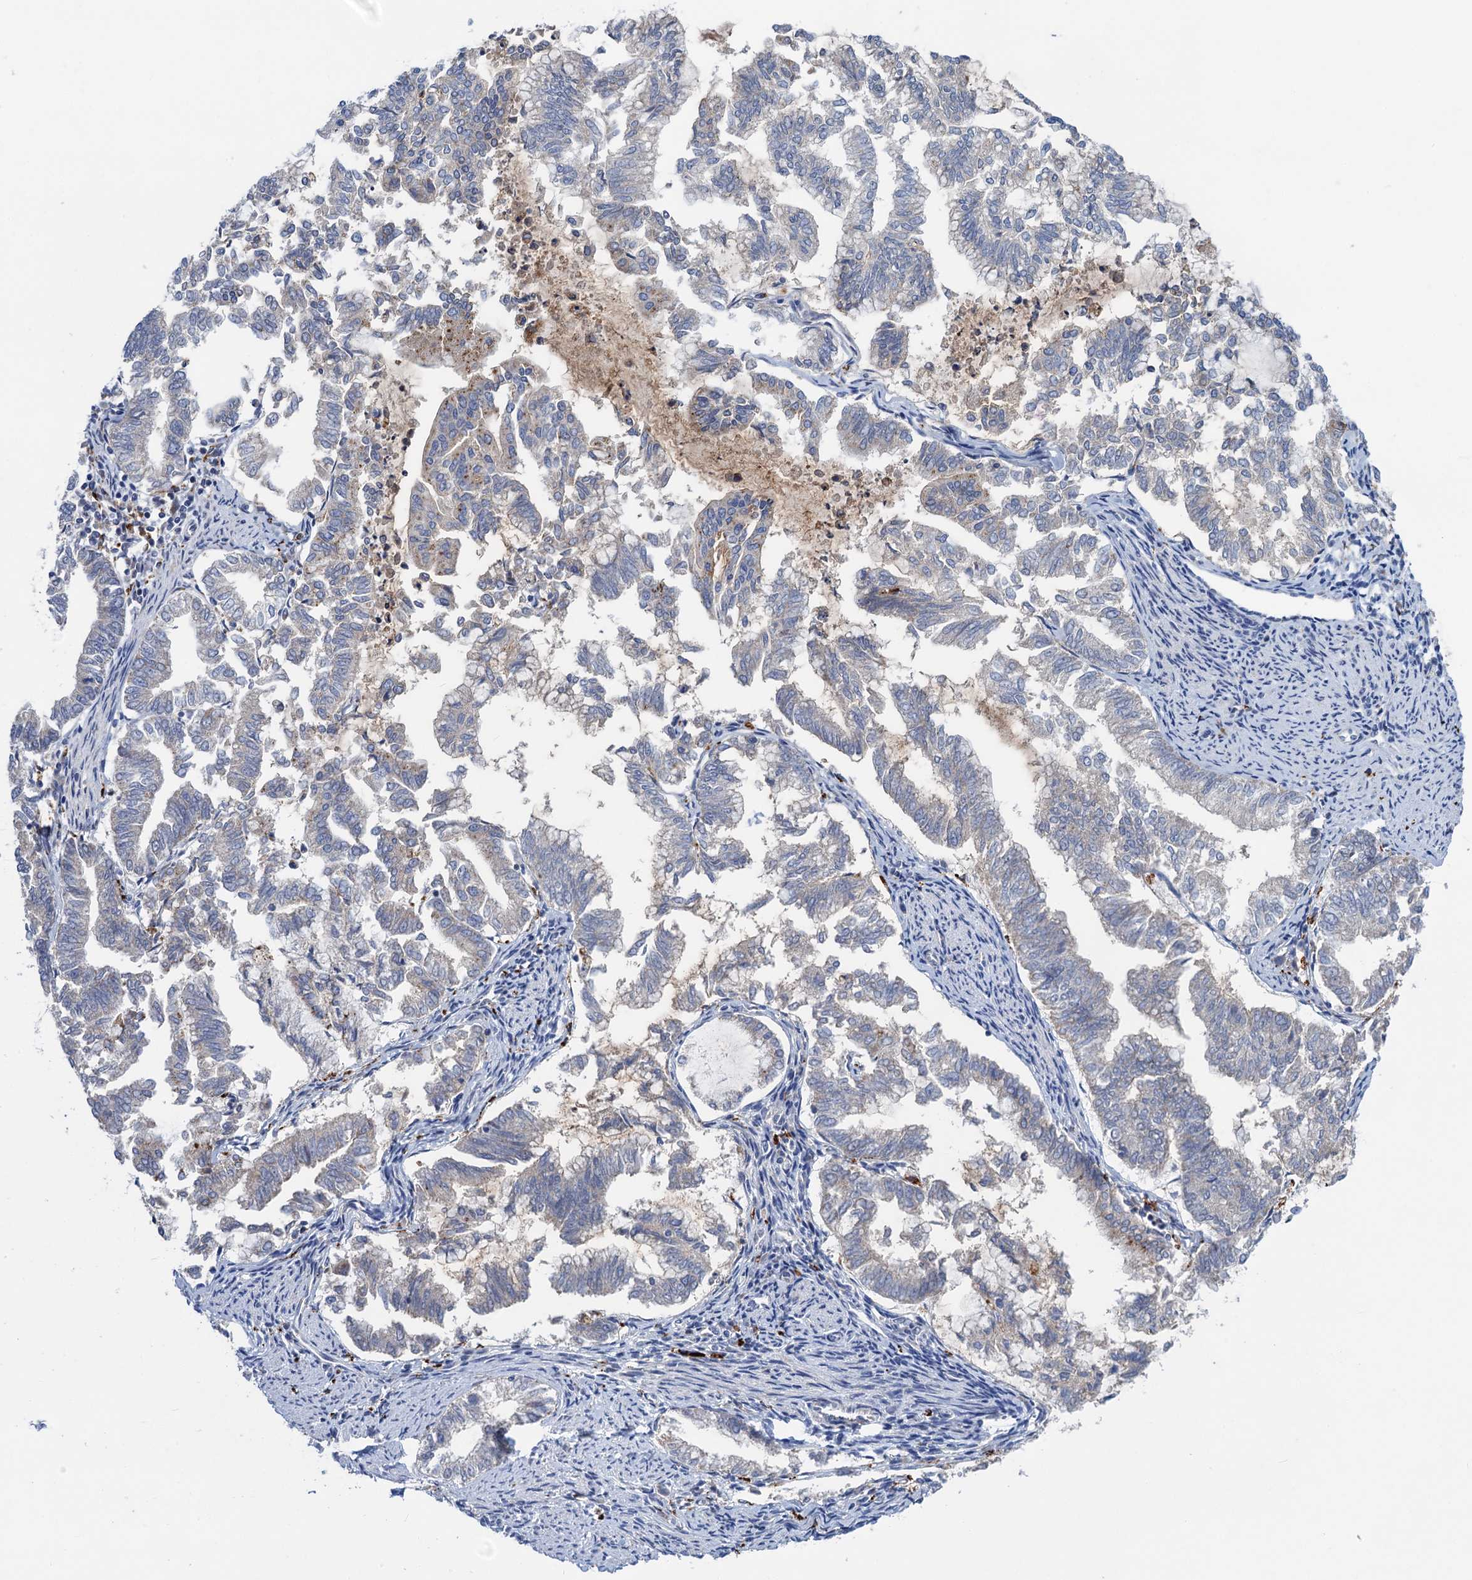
{"staining": {"intensity": "negative", "quantity": "none", "location": "none"}, "tissue": "endometrial cancer", "cell_type": "Tumor cells", "image_type": "cancer", "snomed": [{"axis": "morphology", "description": "Adenocarcinoma, NOS"}, {"axis": "topography", "description": "Endometrium"}], "caption": "Endometrial cancer was stained to show a protein in brown. There is no significant positivity in tumor cells.", "gene": "ANKS3", "patient": {"sex": "female", "age": 79}}